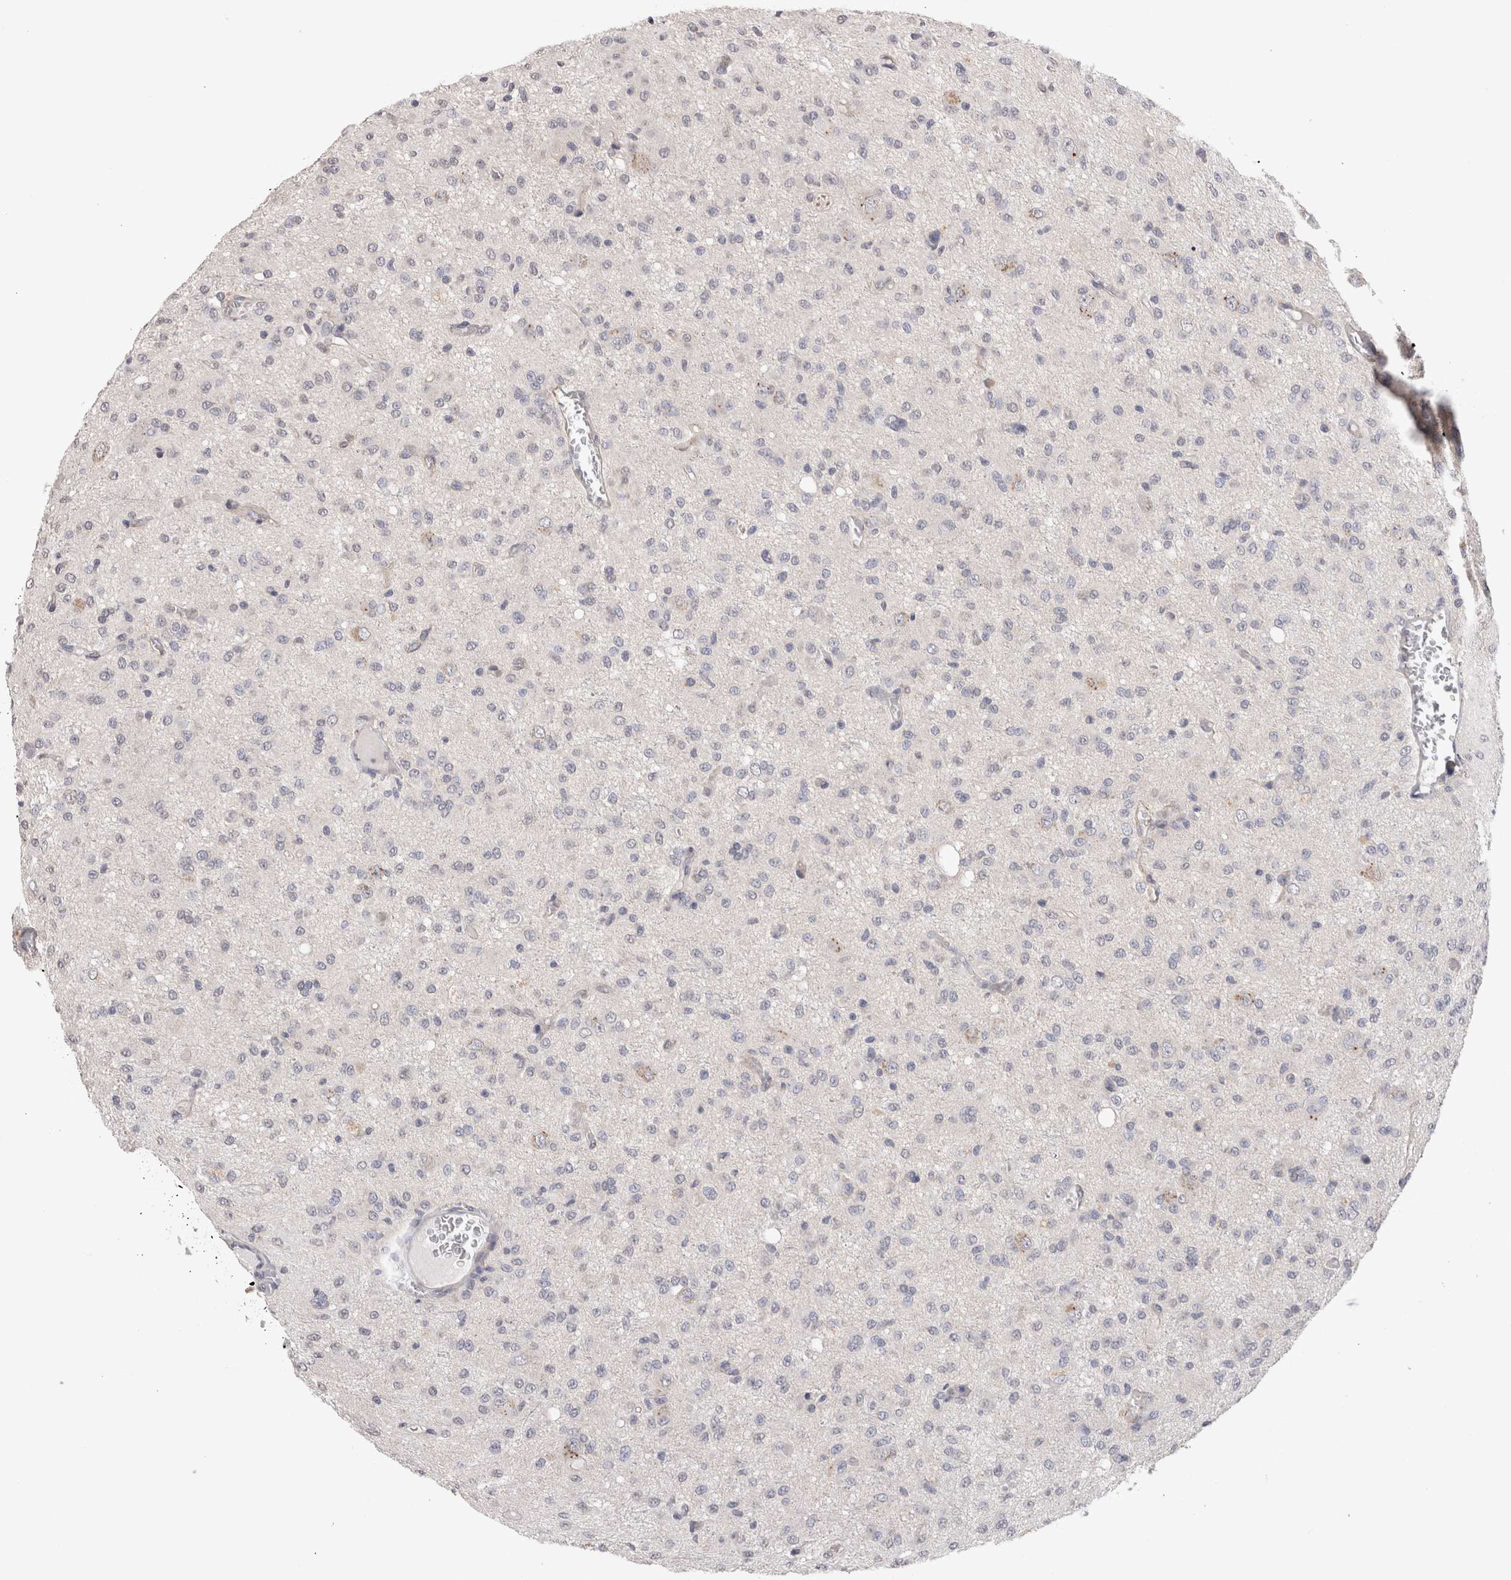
{"staining": {"intensity": "negative", "quantity": "none", "location": "none"}, "tissue": "glioma", "cell_type": "Tumor cells", "image_type": "cancer", "snomed": [{"axis": "morphology", "description": "Glioma, malignant, High grade"}, {"axis": "topography", "description": "Brain"}], "caption": "DAB (3,3'-diaminobenzidine) immunohistochemical staining of human glioma displays no significant positivity in tumor cells.", "gene": "CDH6", "patient": {"sex": "female", "age": 59}}